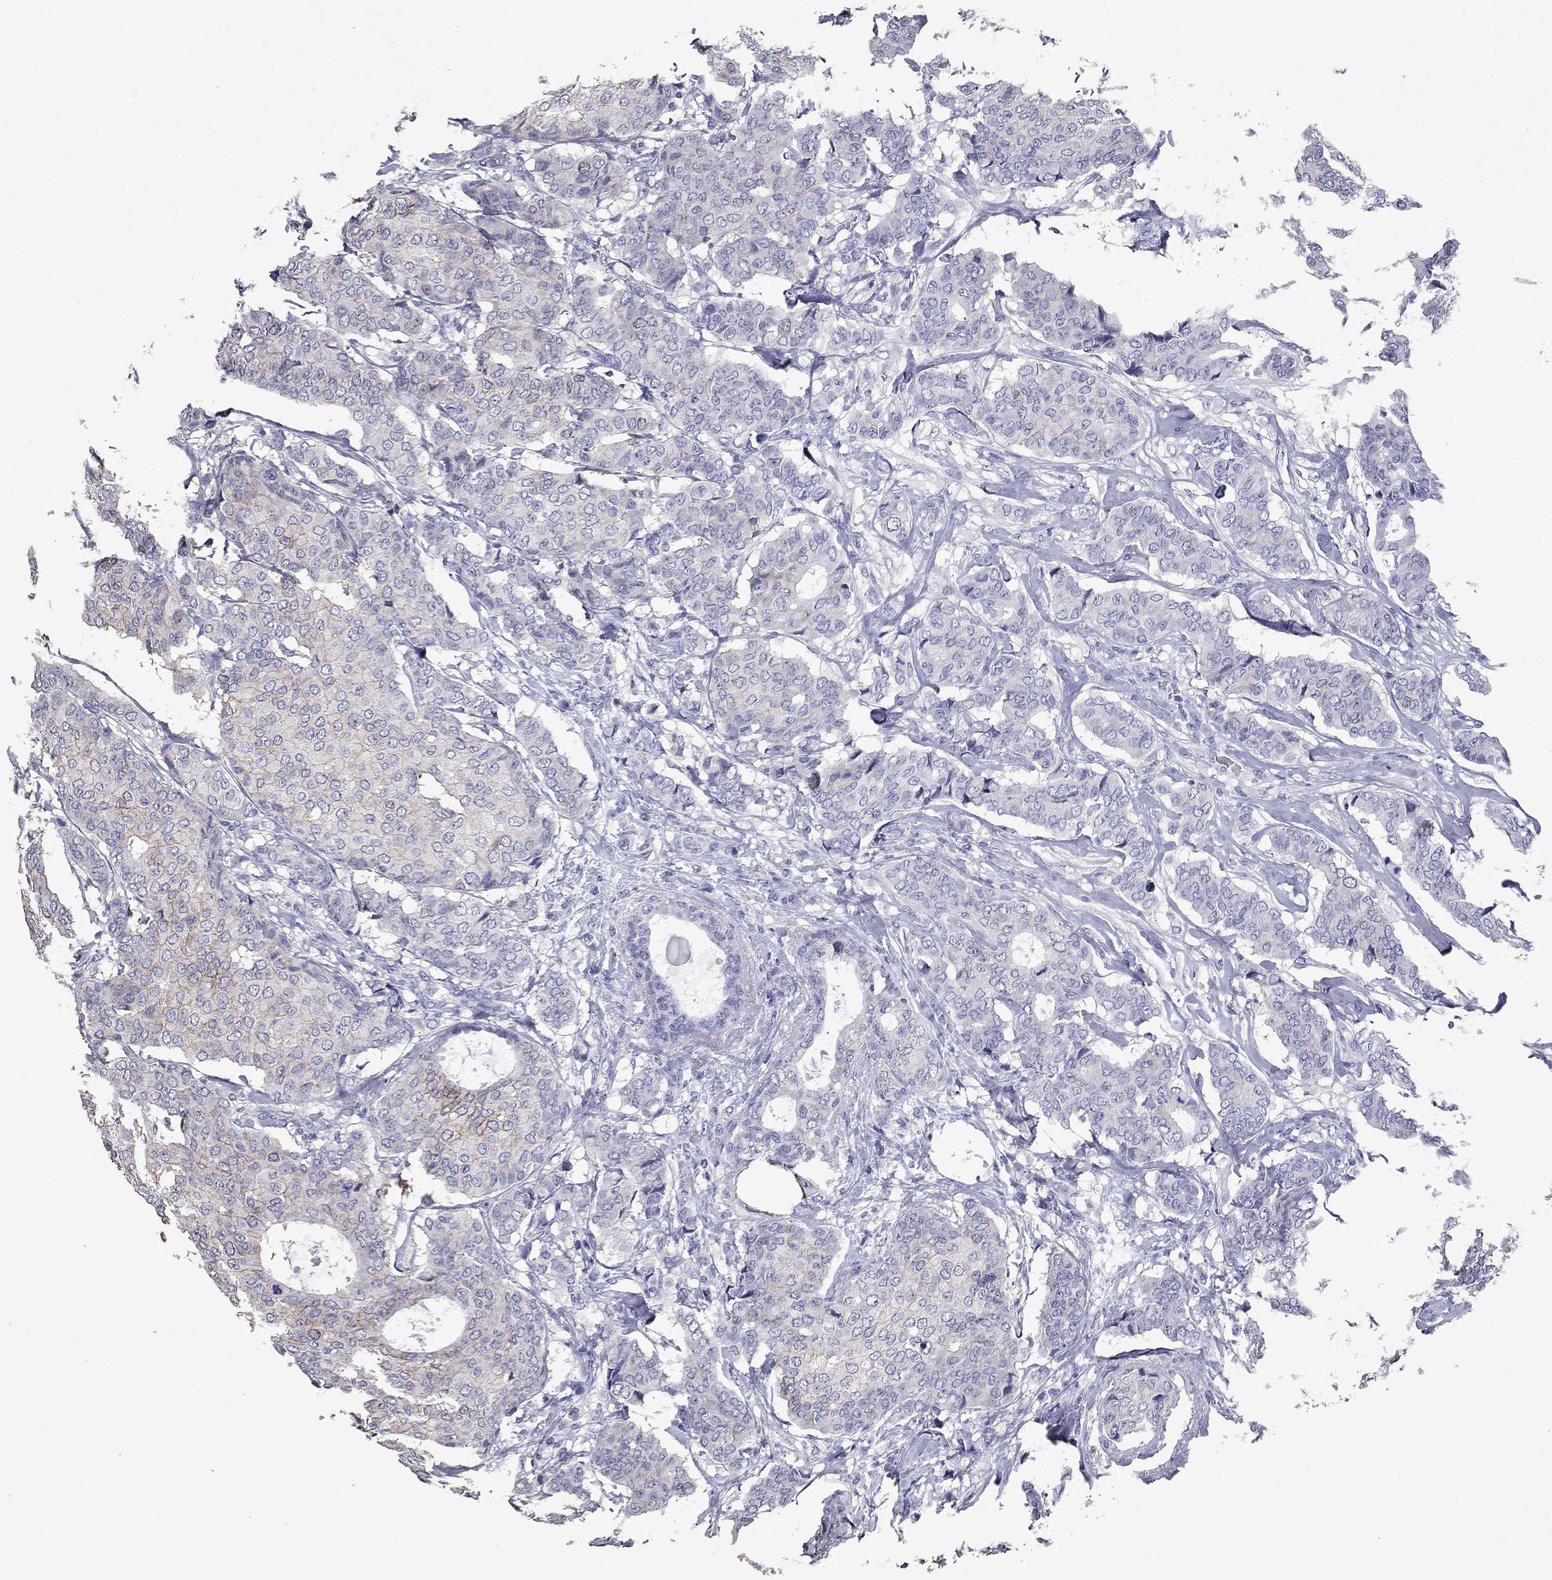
{"staining": {"intensity": "moderate", "quantity": "25%-75%", "location": "cytoplasmic/membranous"}, "tissue": "breast cancer", "cell_type": "Tumor cells", "image_type": "cancer", "snomed": [{"axis": "morphology", "description": "Duct carcinoma"}, {"axis": "topography", "description": "Breast"}], "caption": "The image demonstrates staining of intraductal carcinoma (breast), revealing moderate cytoplasmic/membranous protein positivity (brown color) within tumor cells. The protein is stained brown, and the nuclei are stained in blue (DAB (3,3'-diaminobenzidine) IHC with brightfield microscopy, high magnification).", "gene": "GZMK", "patient": {"sex": "female", "age": 75}}